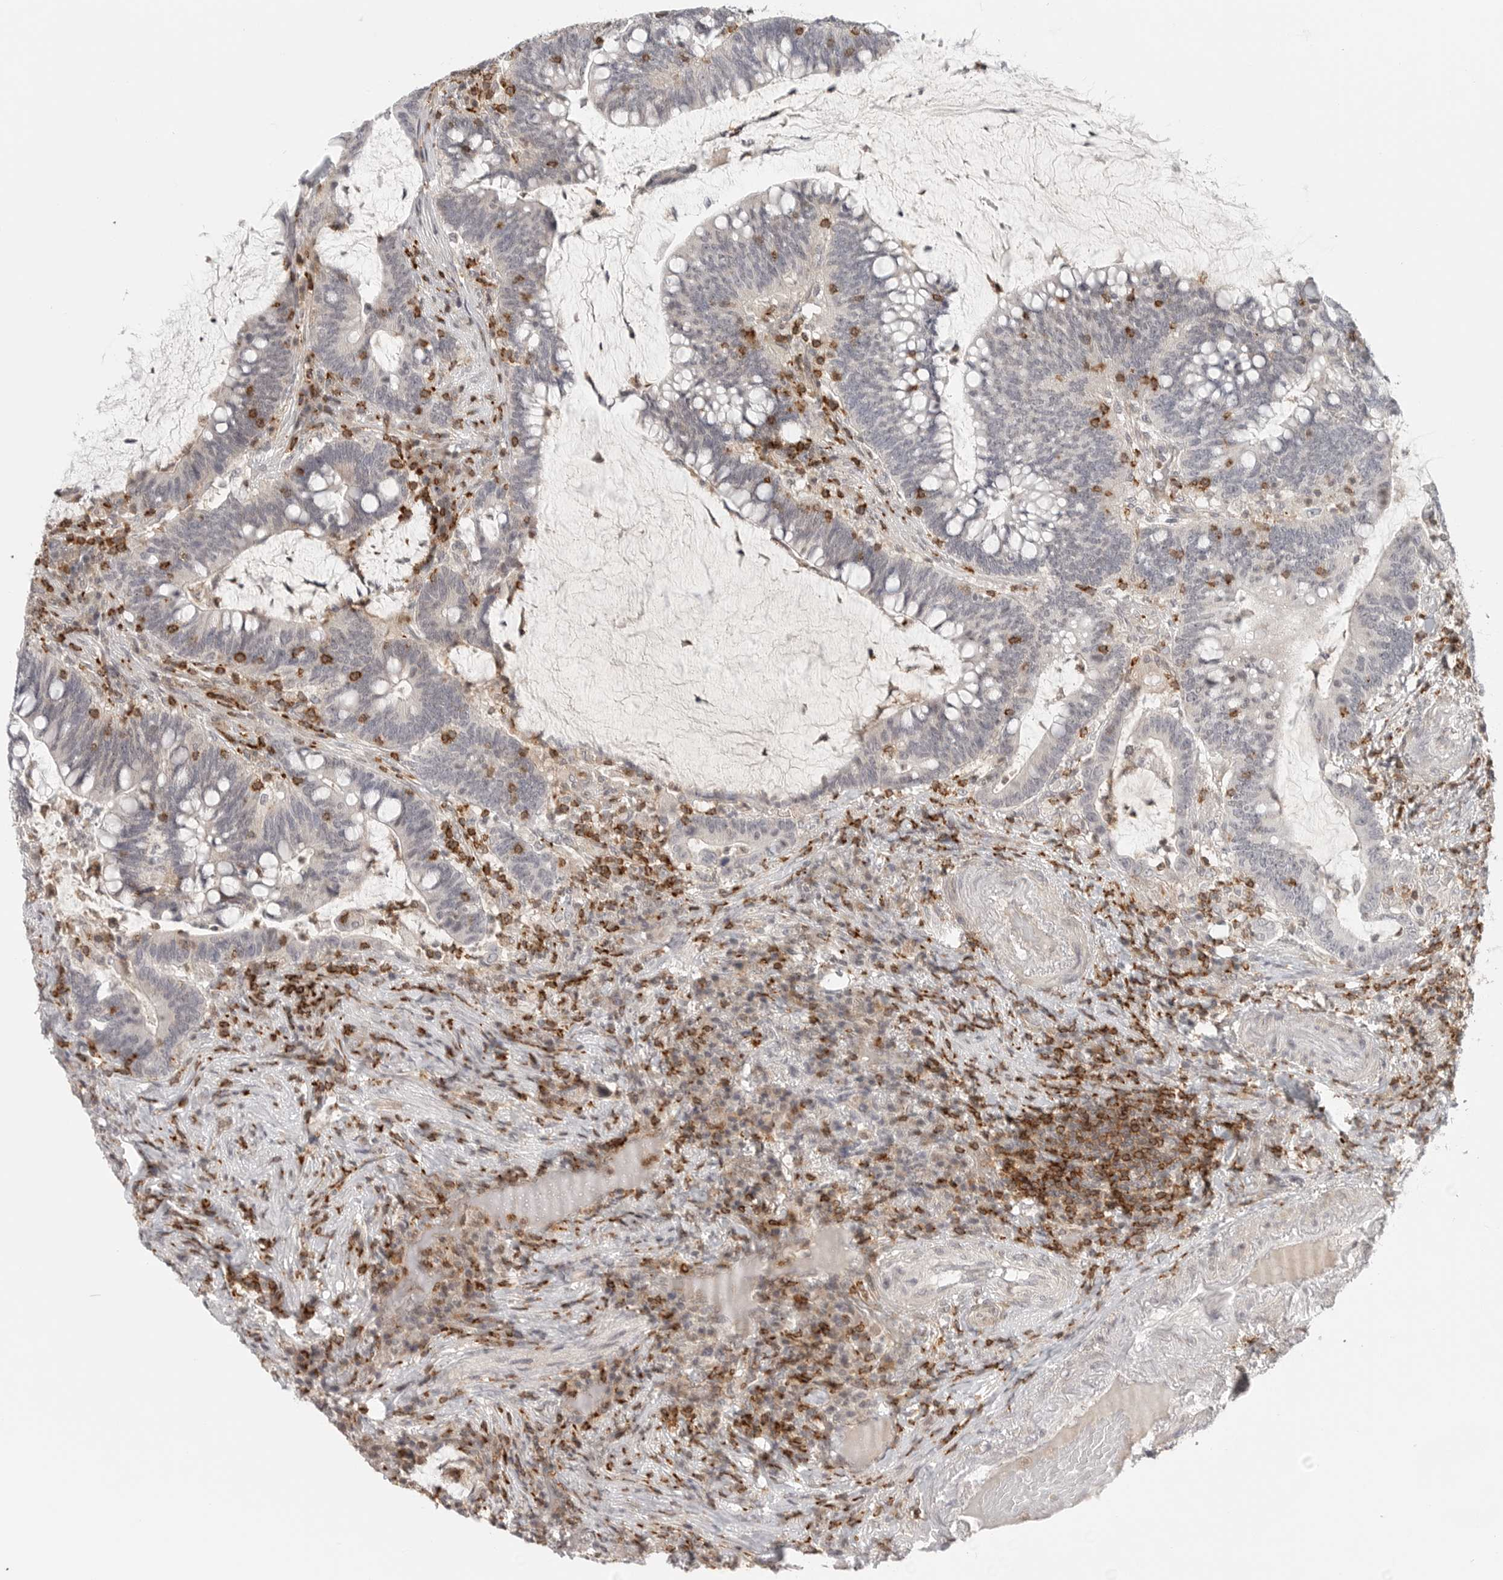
{"staining": {"intensity": "weak", "quantity": "25%-75%", "location": "cytoplasmic/membranous"}, "tissue": "colorectal cancer", "cell_type": "Tumor cells", "image_type": "cancer", "snomed": [{"axis": "morphology", "description": "Adenocarcinoma, NOS"}, {"axis": "topography", "description": "Colon"}], "caption": "Colorectal cancer stained for a protein shows weak cytoplasmic/membranous positivity in tumor cells.", "gene": "SH3KBP1", "patient": {"sex": "female", "age": 66}}